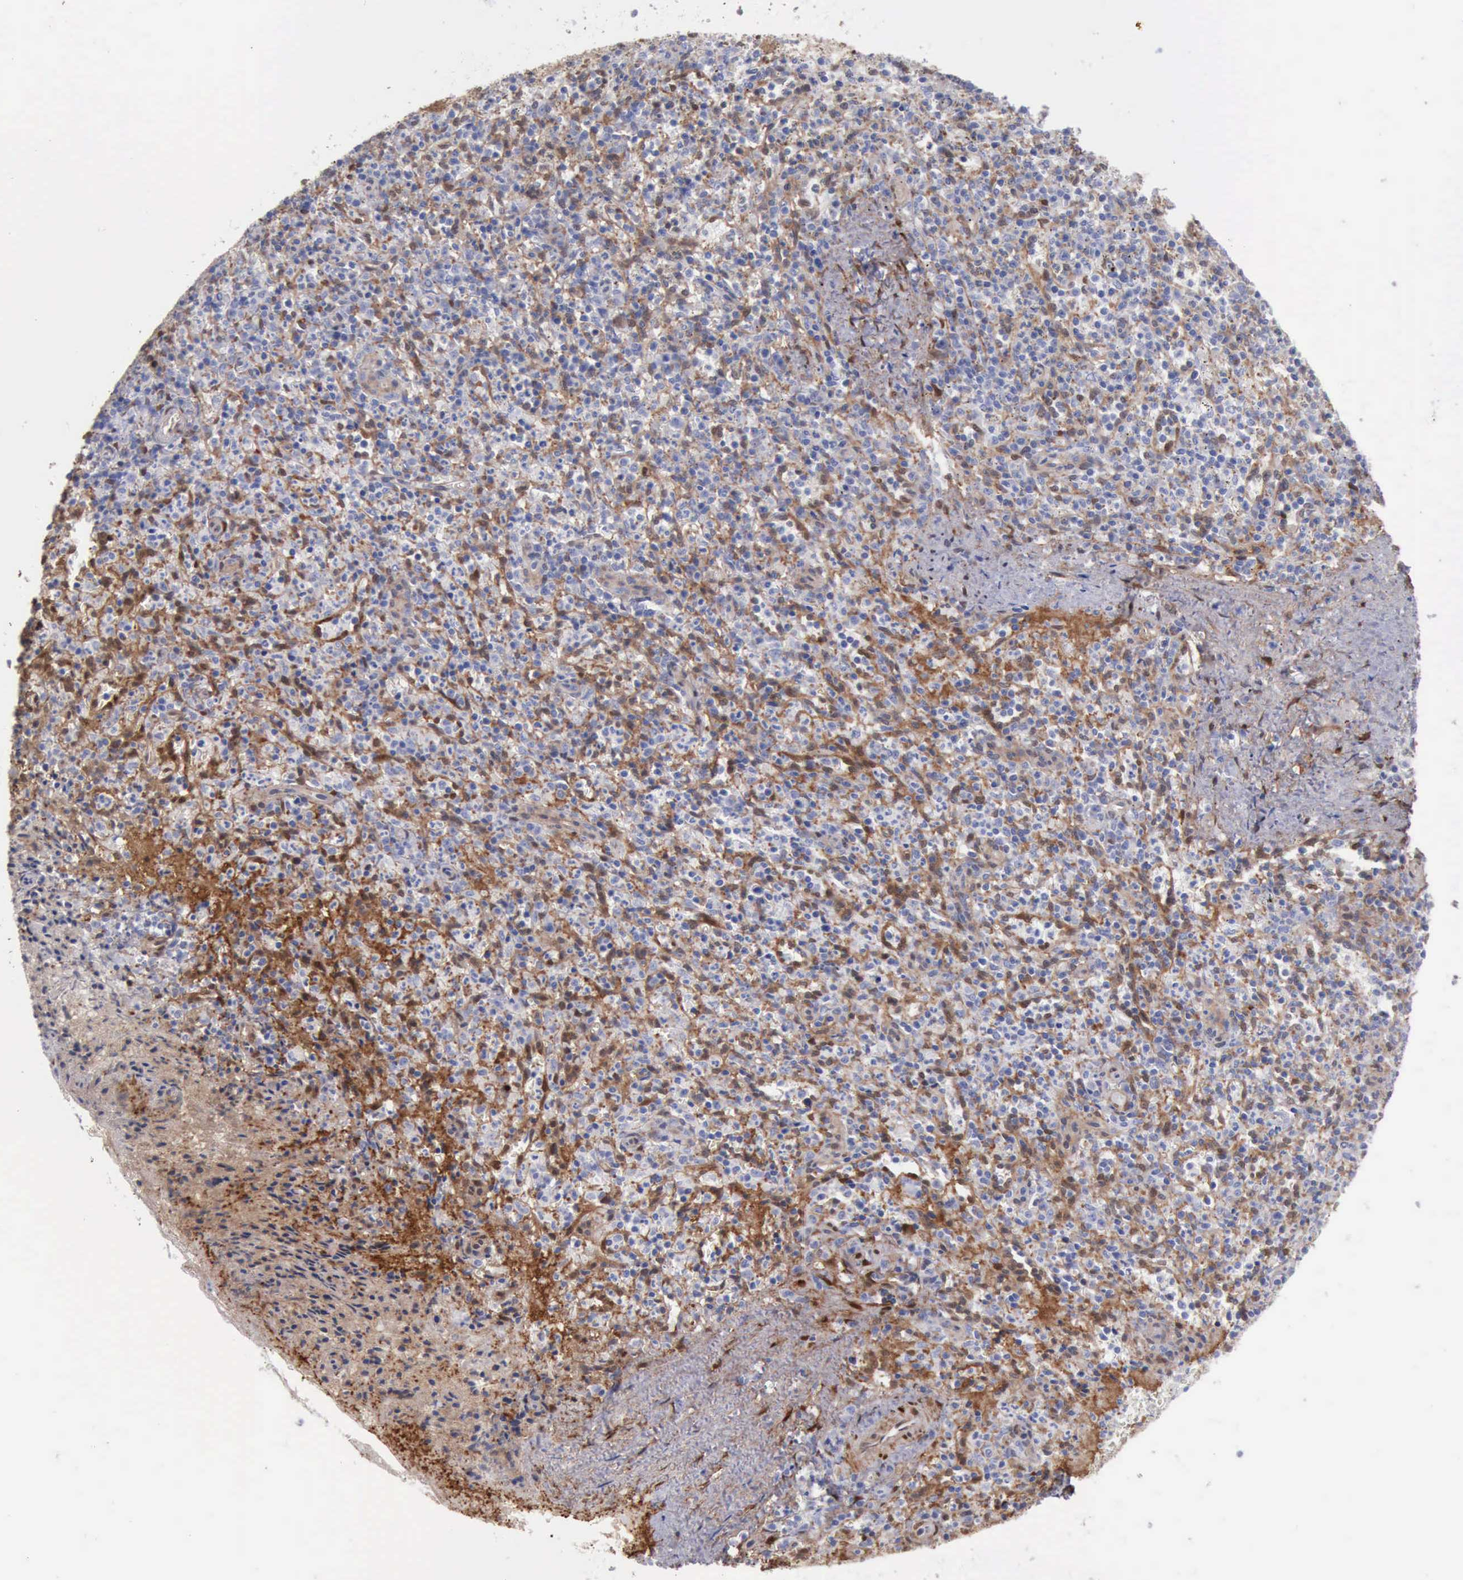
{"staining": {"intensity": "negative", "quantity": "none", "location": "none"}, "tissue": "spleen", "cell_type": "Cells in red pulp", "image_type": "normal", "snomed": [{"axis": "morphology", "description": "Normal tissue, NOS"}, {"axis": "topography", "description": "Spleen"}], "caption": "There is no significant staining in cells in red pulp of spleen. (DAB immunohistochemistry (IHC), high magnification).", "gene": "FHL1", "patient": {"sex": "male", "age": 72}}